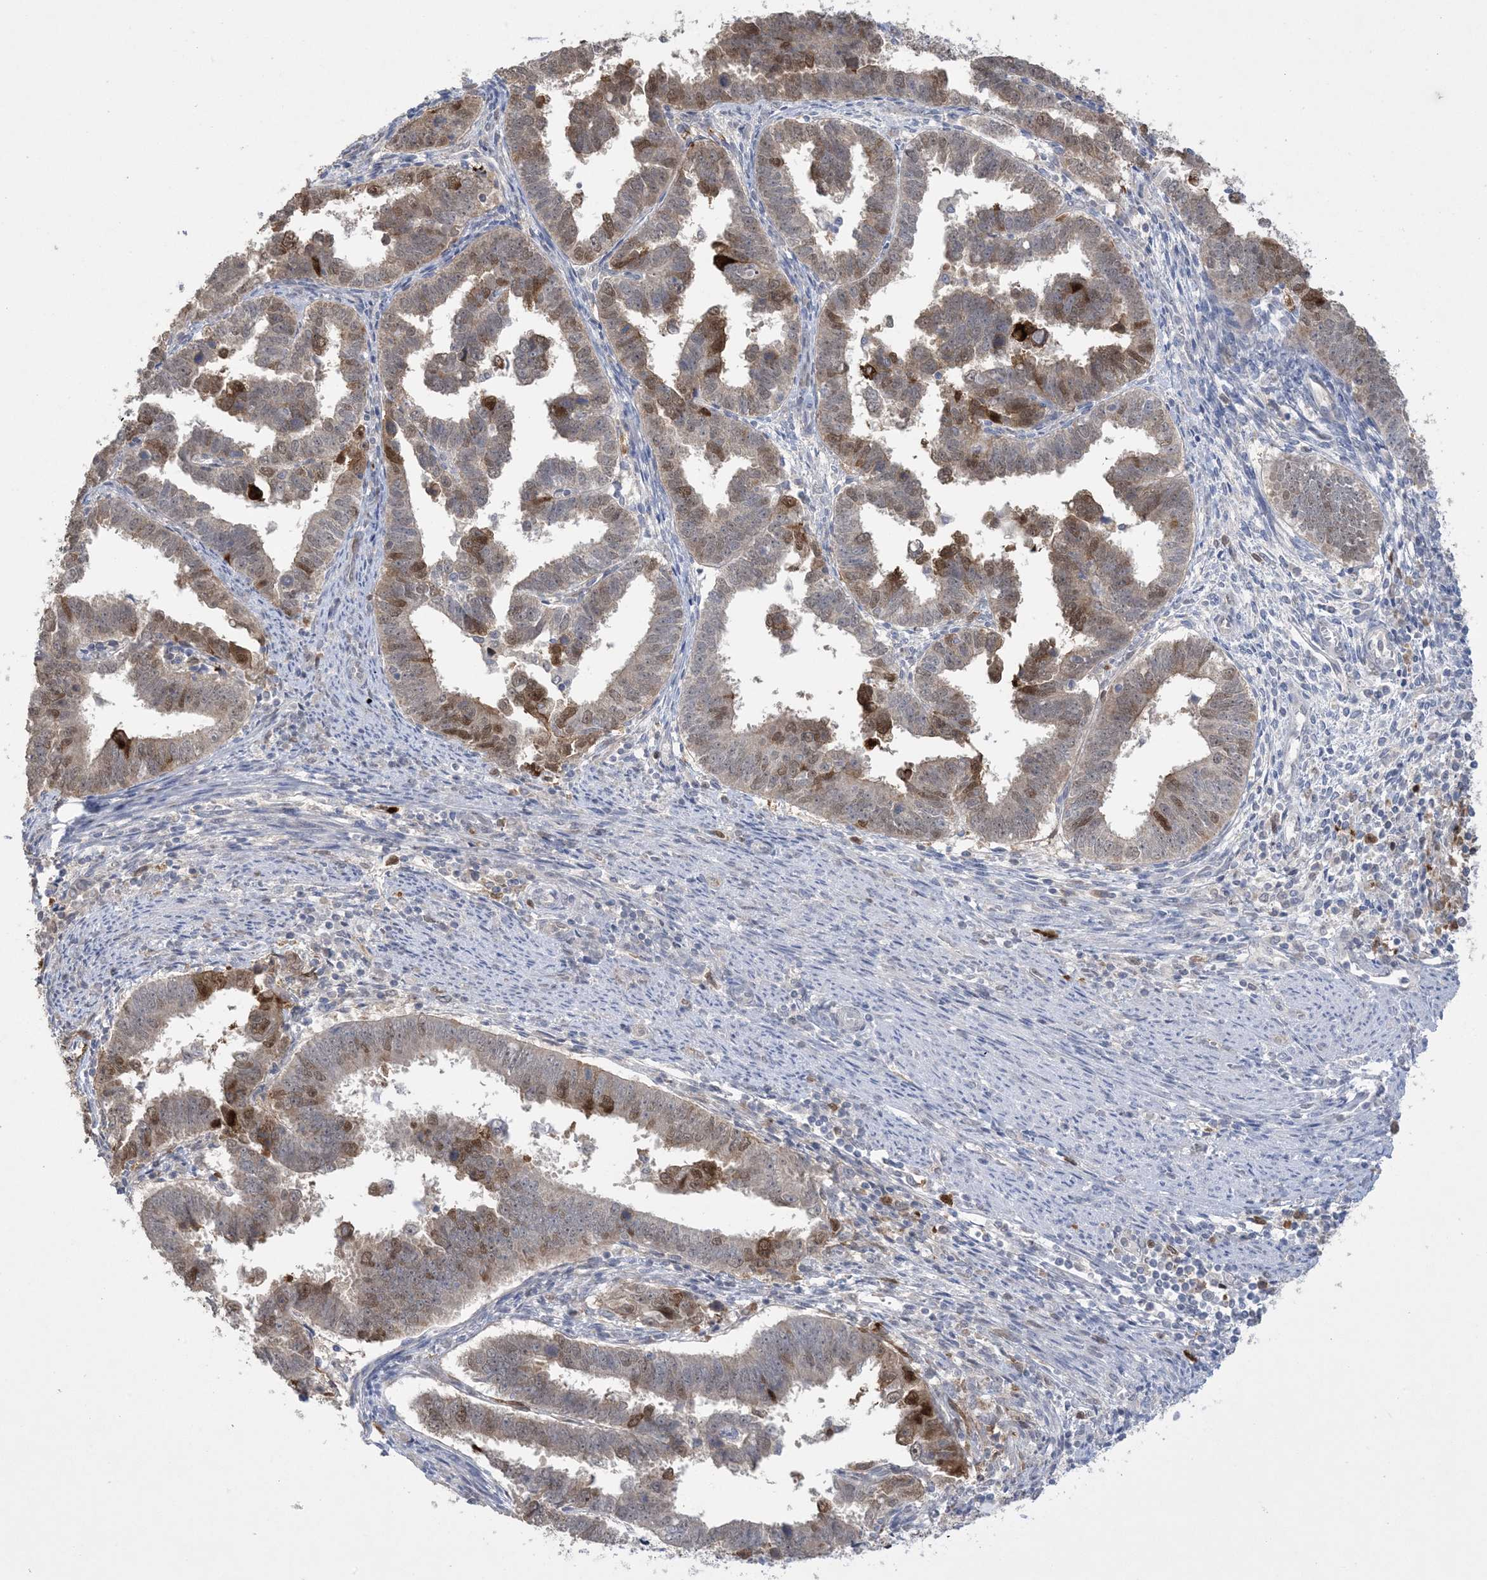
{"staining": {"intensity": "moderate", "quantity": "25%-75%", "location": "cytoplasmic/membranous,nuclear"}, "tissue": "endometrial cancer", "cell_type": "Tumor cells", "image_type": "cancer", "snomed": [{"axis": "morphology", "description": "Adenocarcinoma, NOS"}, {"axis": "topography", "description": "Endometrium"}], "caption": "Endometrial cancer stained with a brown dye exhibits moderate cytoplasmic/membranous and nuclear positive positivity in about 25%-75% of tumor cells.", "gene": "HMGCS1", "patient": {"sex": "female", "age": 75}}